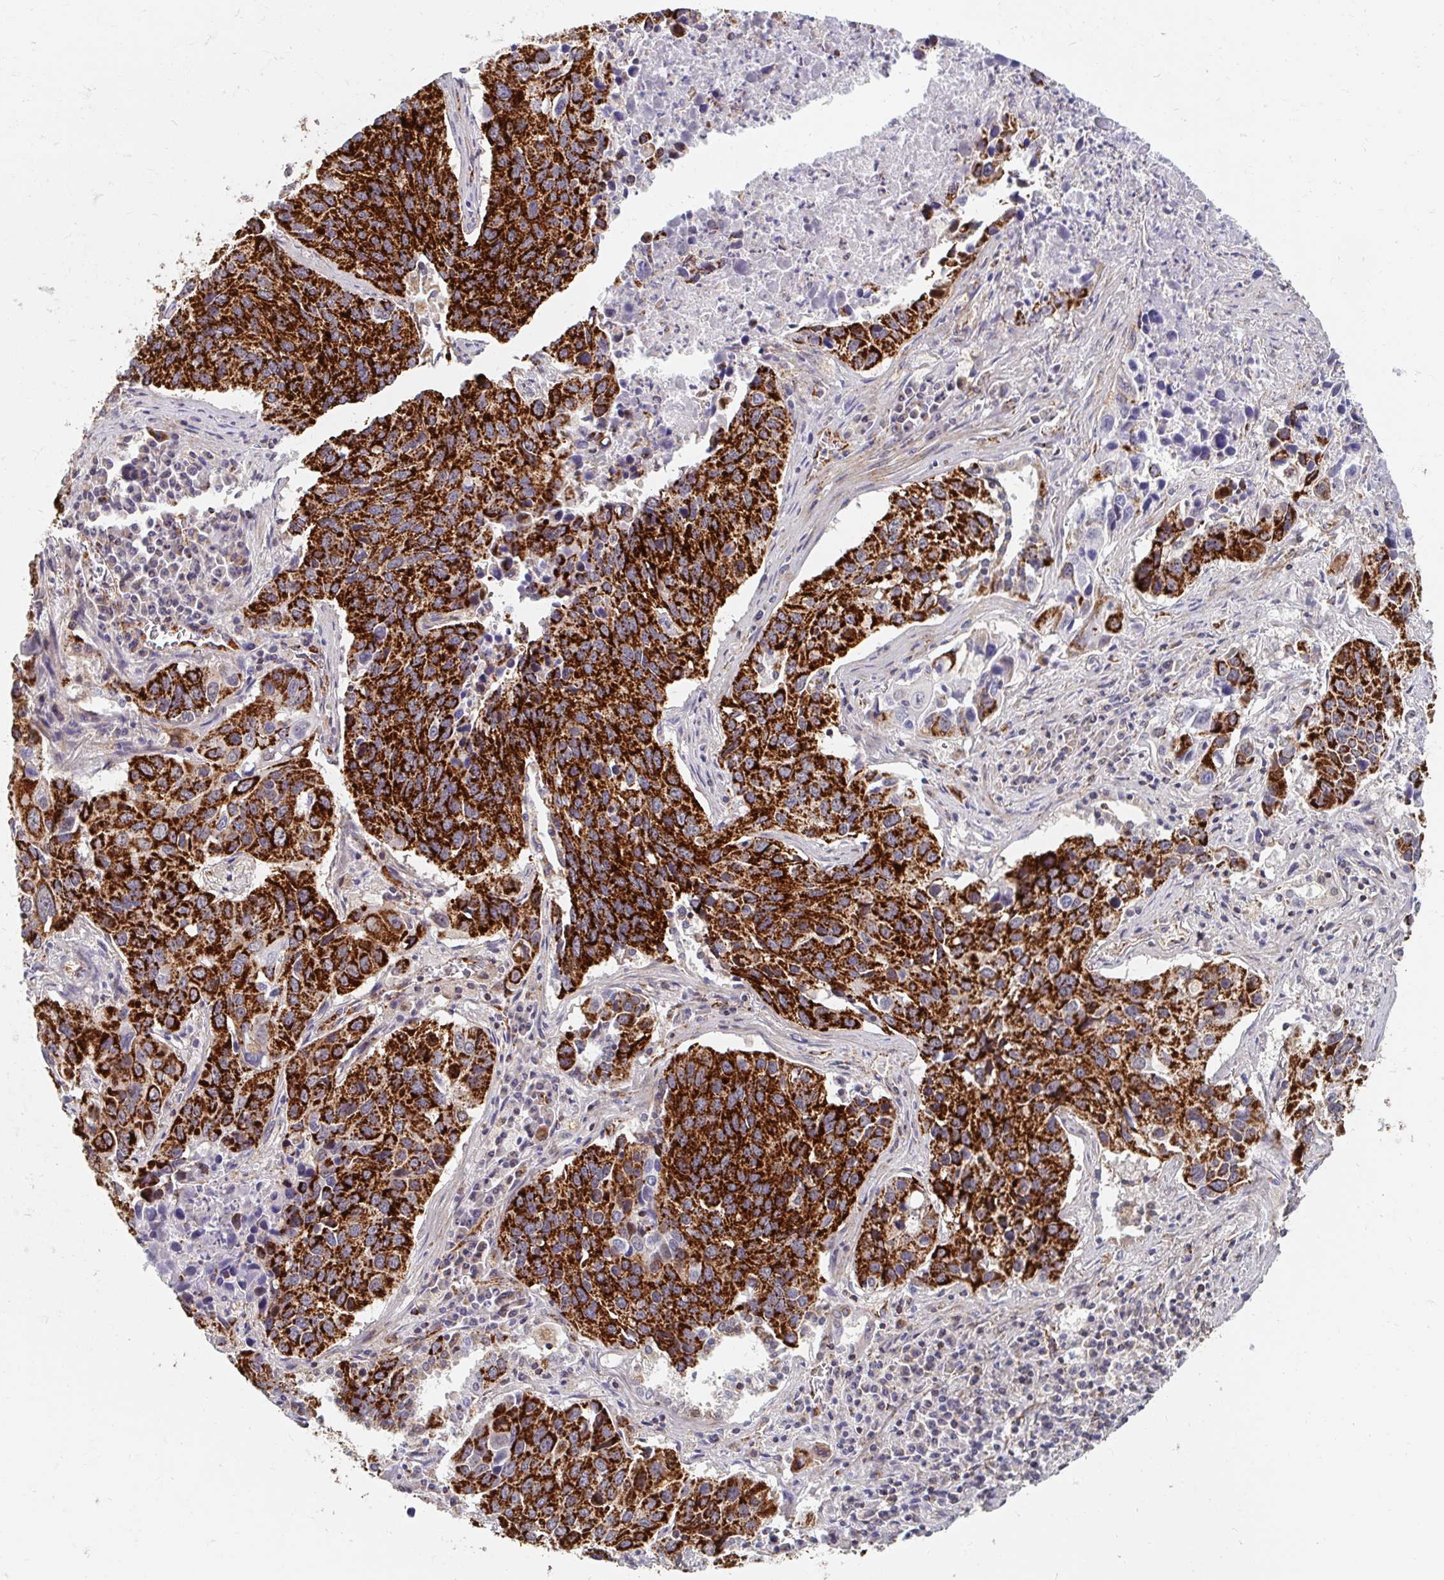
{"staining": {"intensity": "strong", "quantity": ">75%", "location": "cytoplasmic/membranous"}, "tissue": "lung cancer", "cell_type": "Tumor cells", "image_type": "cancer", "snomed": [{"axis": "morphology", "description": "Squamous cell carcinoma, NOS"}, {"axis": "topography", "description": "Lung"}], "caption": "The histopathology image demonstrates a brown stain indicating the presence of a protein in the cytoplasmic/membranous of tumor cells in lung cancer (squamous cell carcinoma).", "gene": "MAVS", "patient": {"sex": "female", "age": 61}}